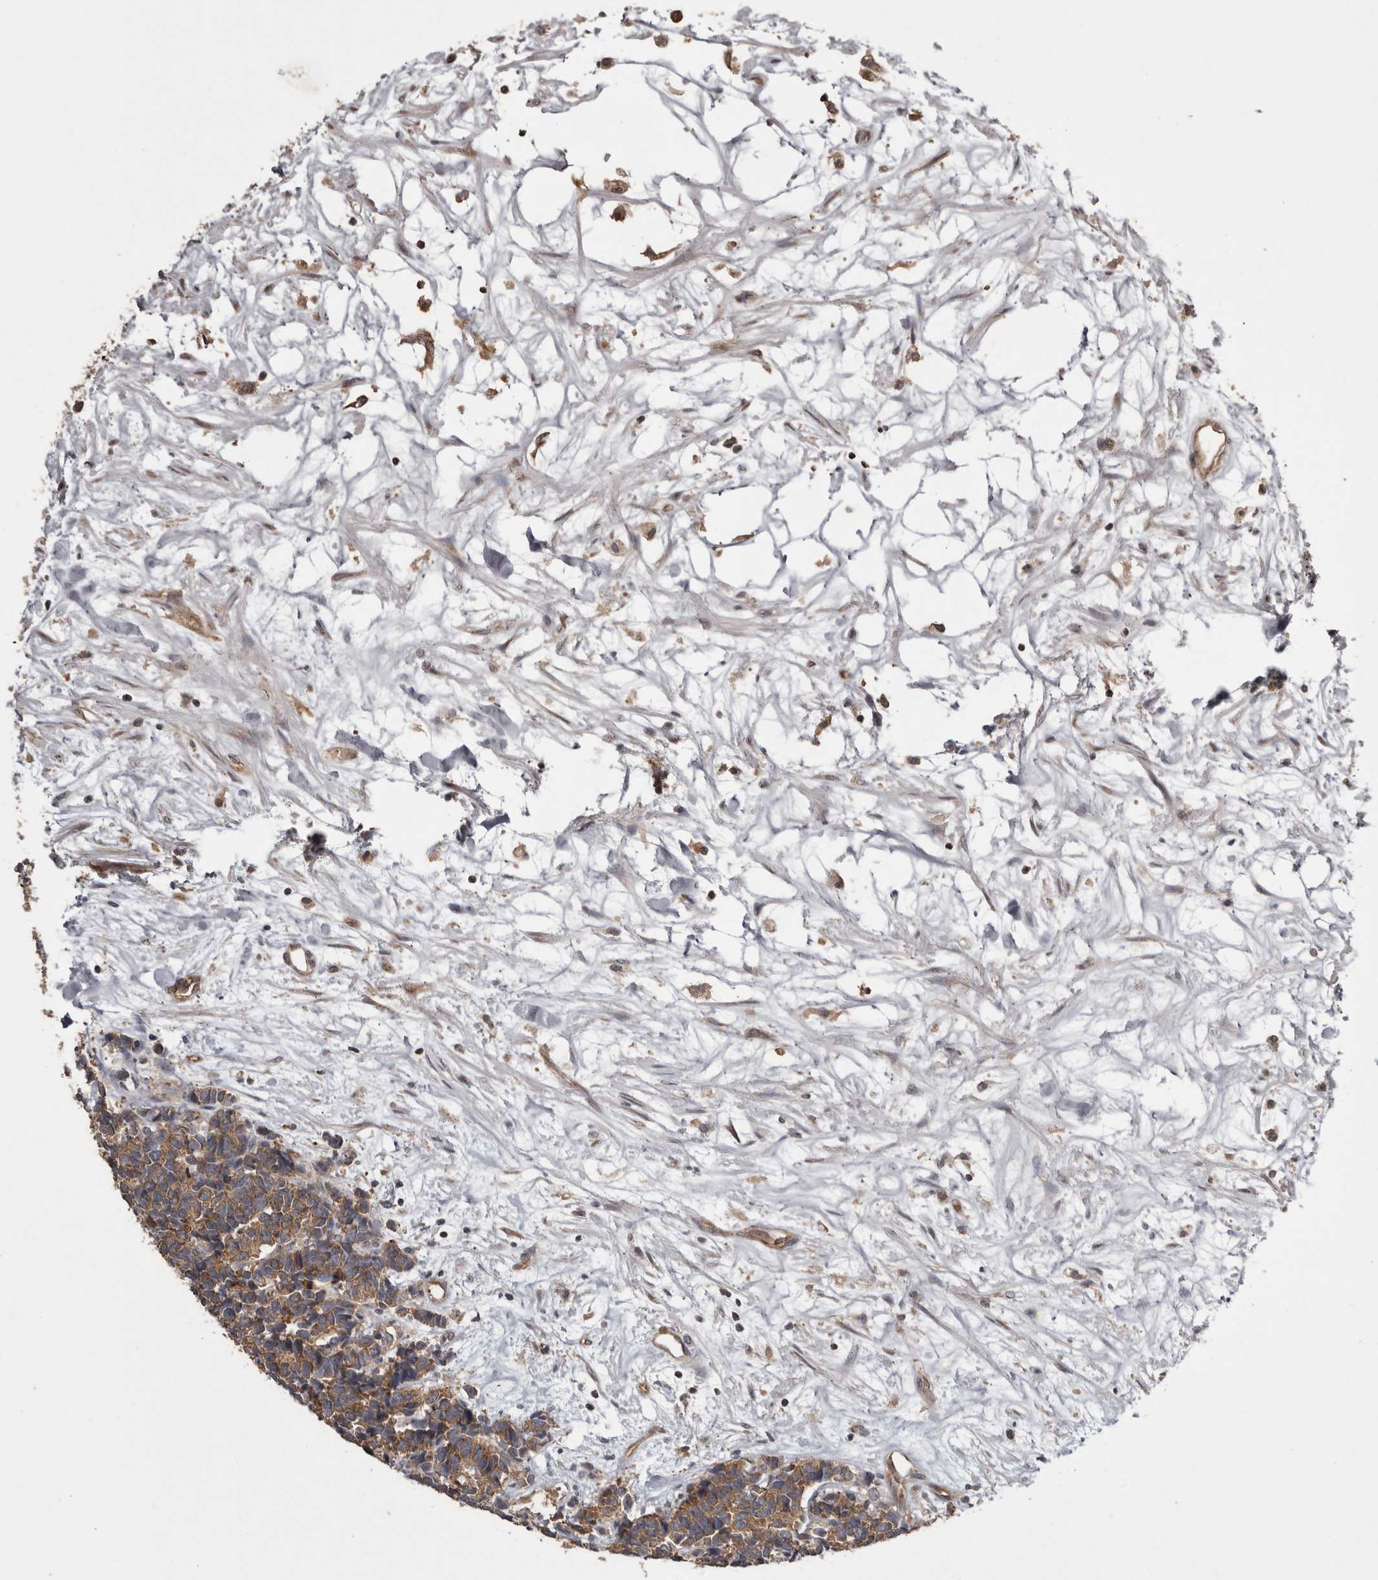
{"staining": {"intensity": "moderate", "quantity": ">75%", "location": "cytoplasmic/membranous"}, "tissue": "carcinoid", "cell_type": "Tumor cells", "image_type": "cancer", "snomed": [{"axis": "morphology", "description": "Carcinoma, NOS"}, {"axis": "morphology", "description": "Carcinoid, malignant, NOS"}, {"axis": "topography", "description": "Urinary bladder"}], "caption": "Tumor cells show moderate cytoplasmic/membranous staining in about >75% of cells in carcinoid.", "gene": "DARS1", "patient": {"sex": "male", "age": 57}}